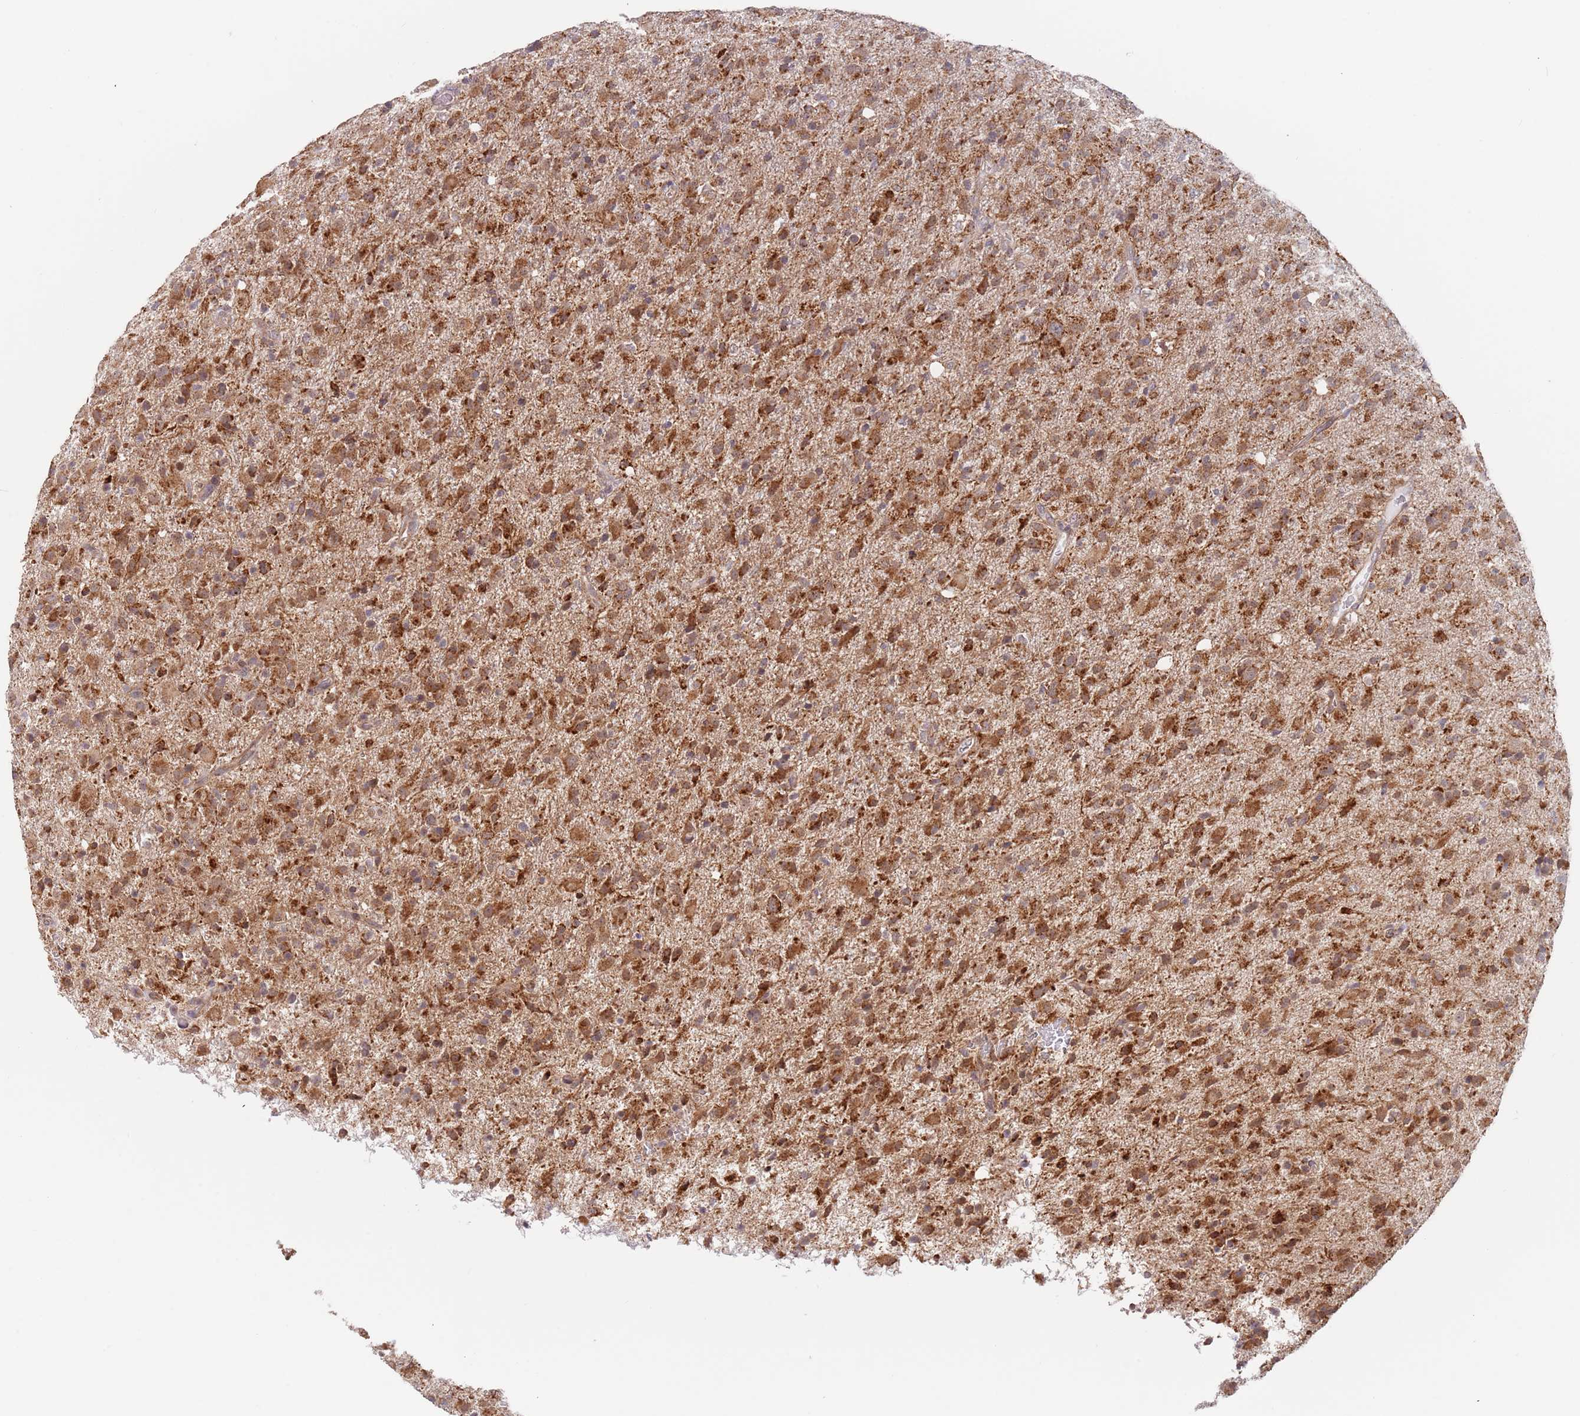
{"staining": {"intensity": "moderate", "quantity": ">75%", "location": "cytoplasmic/membranous"}, "tissue": "glioma", "cell_type": "Tumor cells", "image_type": "cancer", "snomed": [{"axis": "morphology", "description": "Glioma, malignant, Low grade"}, {"axis": "topography", "description": "Brain"}], "caption": "Protein expression analysis of human glioma reveals moderate cytoplasmic/membranous expression in about >75% of tumor cells. (Stains: DAB (3,3'-diaminobenzidine) in brown, nuclei in blue, Microscopy: brightfield microscopy at high magnification).", "gene": "UQCC3", "patient": {"sex": "male", "age": 65}}